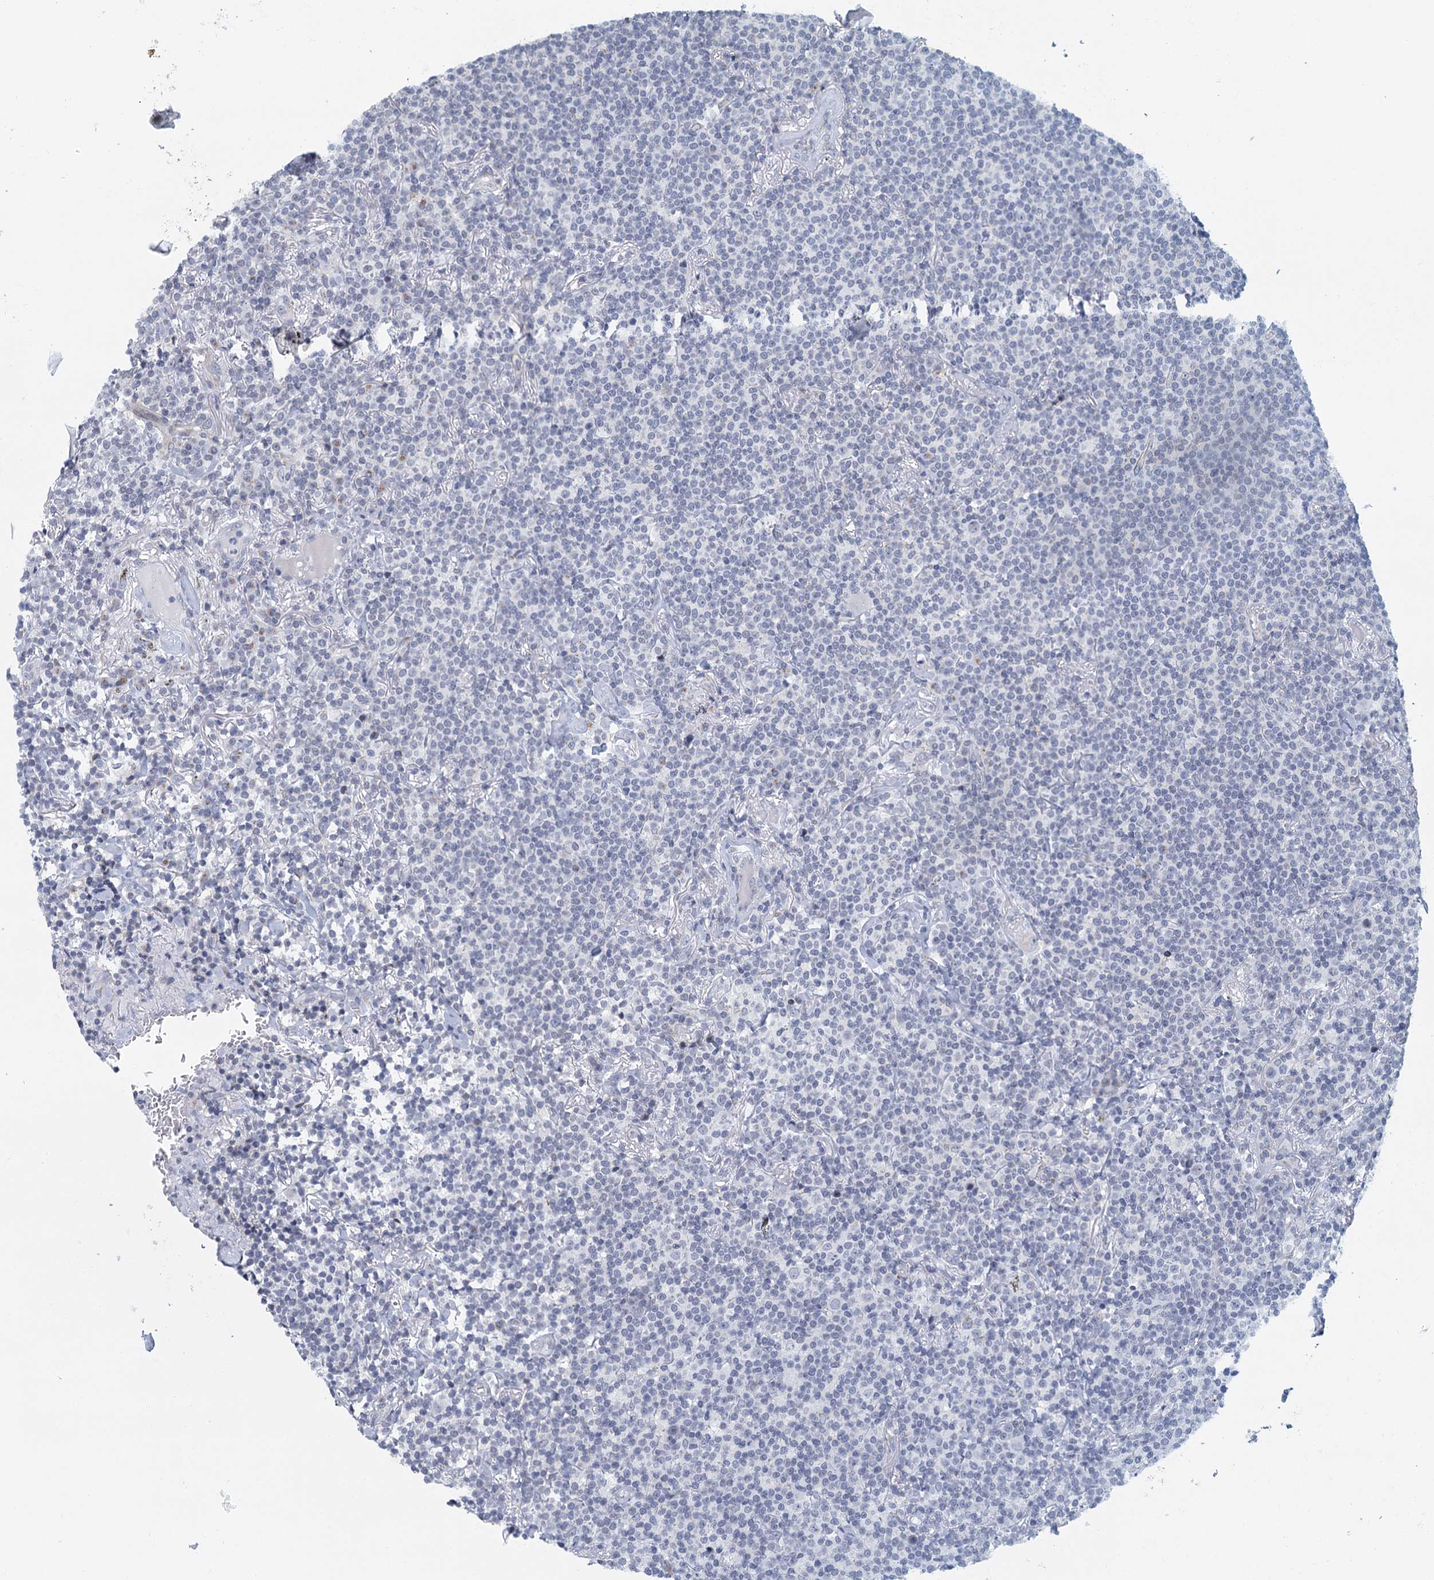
{"staining": {"intensity": "negative", "quantity": "none", "location": "none"}, "tissue": "lymphoma", "cell_type": "Tumor cells", "image_type": "cancer", "snomed": [{"axis": "morphology", "description": "Malignant lymphoma, non-Hodgkin's type, Low grade"}, {"axis": "topography", "description": "Lung"}], "caption": "This is an IHC photomicrograph of human lymphoma. There is no positivity in tumor cells.", "gene": "ZNF527", "patient": {"sex": "female", "age": 71}}